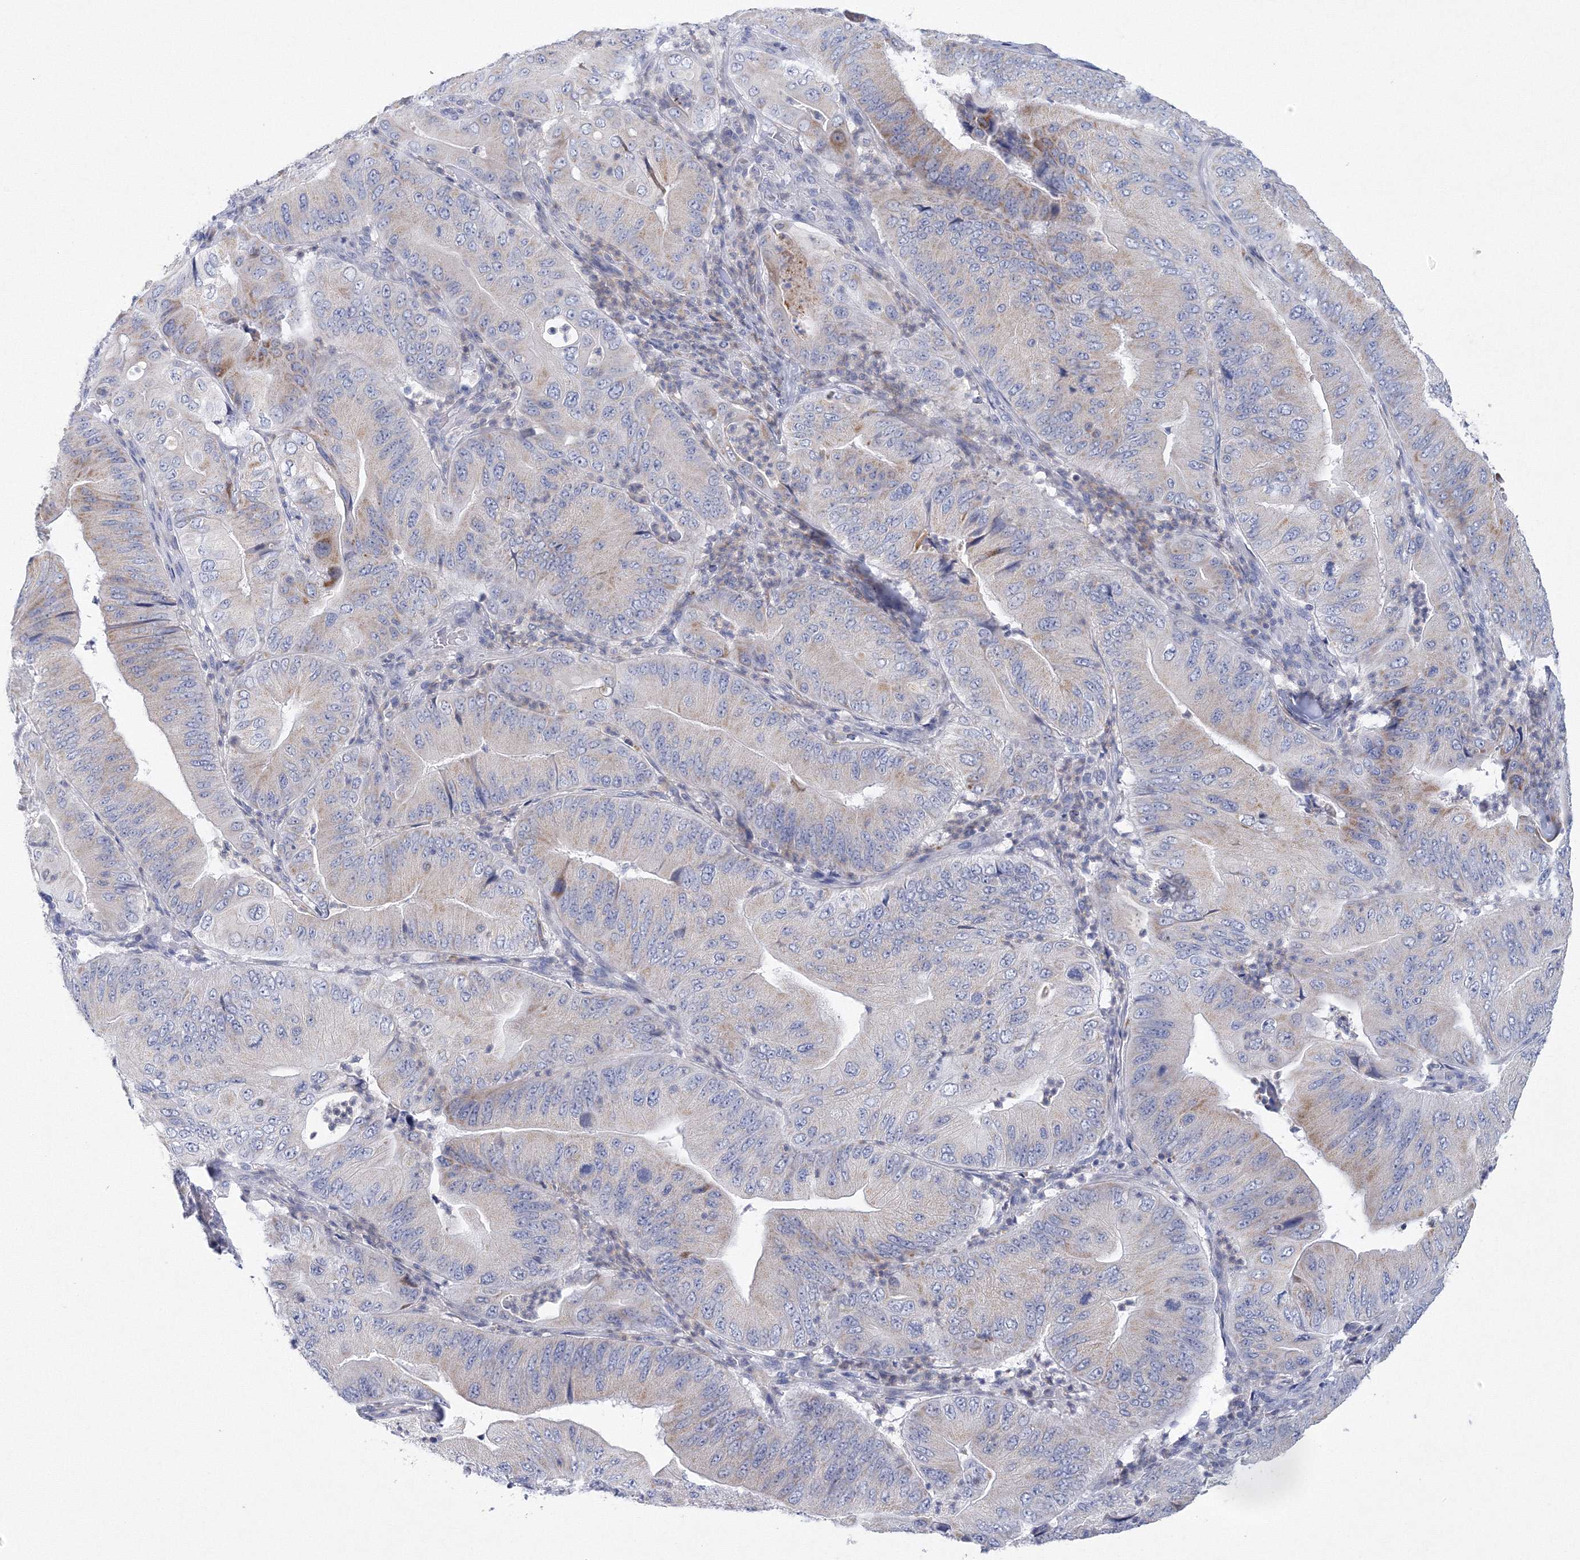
{"staining": {"intensity": "negative", "quantity": "none", "location": "none"}, "tissue": "pancreatic cancer", "cell_type": "Tumor cells", "image_type": "cancer", "snomed": [{"axis": "morphology", "description": "Adenocarcinoma, NOS"}, {"axis": "topography", "description": "Pancreas"}], "caption": "High magnification brightfield microscopy of pancreatic adenocarcinoma stained with DAB (3,3'-diaminobenzidine) (brown) and counterstained with hematoxylin (blue): tumor cells show no significant positivity.", "gene": "NIPAL1", "patient": {"sex": "female", "age": 77}}